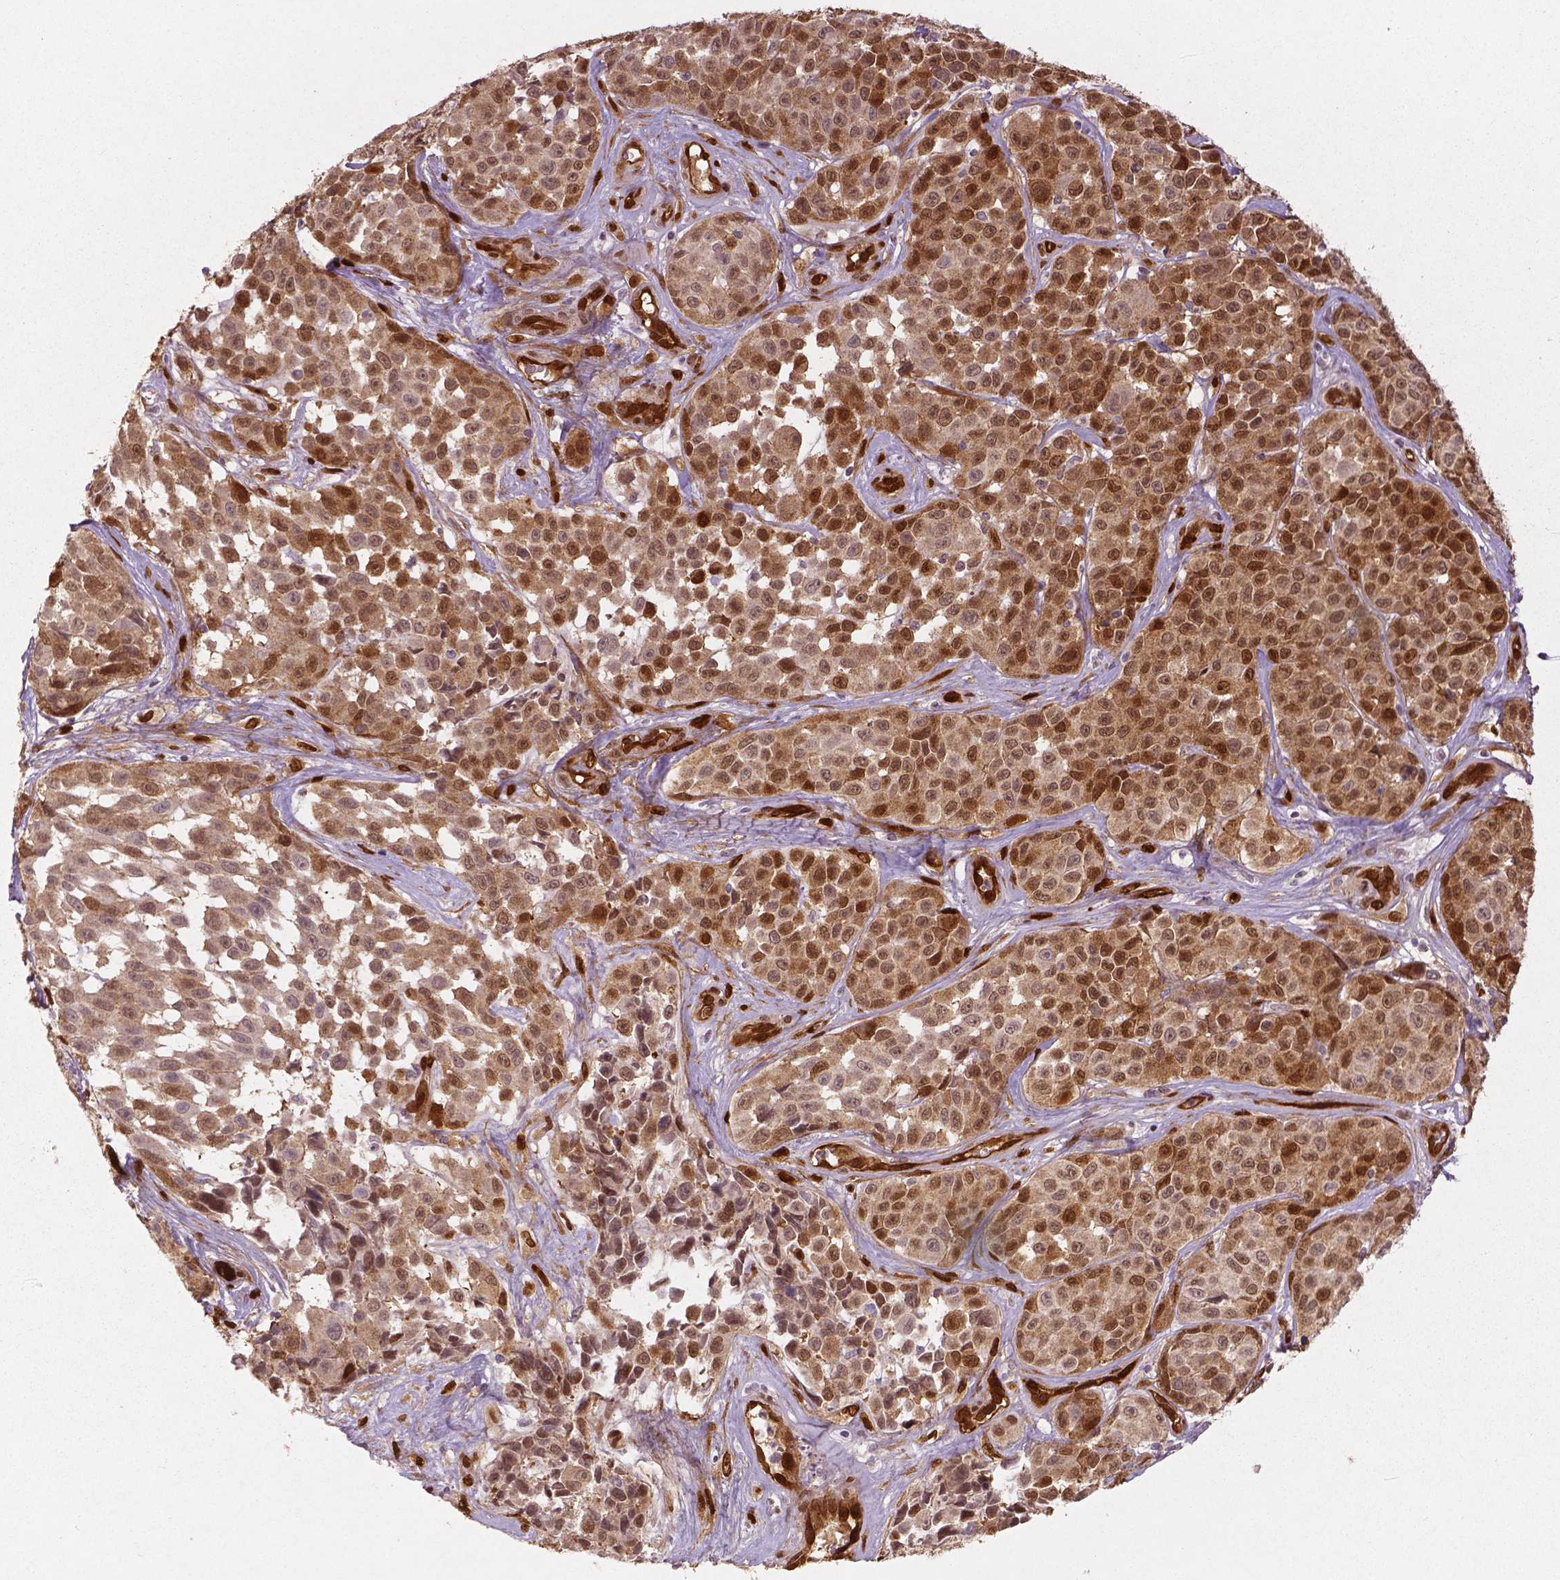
{"staining": {"intensity": "moderate", "quantity": ">75%", "location": "cytoplasmic/membranous,nuclear"}, "tissue": "melanoma", "cell_type": "Tumor cells", "image_type": "cancer", "snomed": [{"axis": "morphology", "description": "Malignant melanoma, NOS"}, {"axis": "topography", "description": "Skin"}], "caption": "Melanoma stained with IHC exhibits moderate cytoplasmic/membranous and nuclear expression in approximately >75% of tumor cells.", "gene": "WWTR1", "patient": {"sex": "female", "age": 88}}